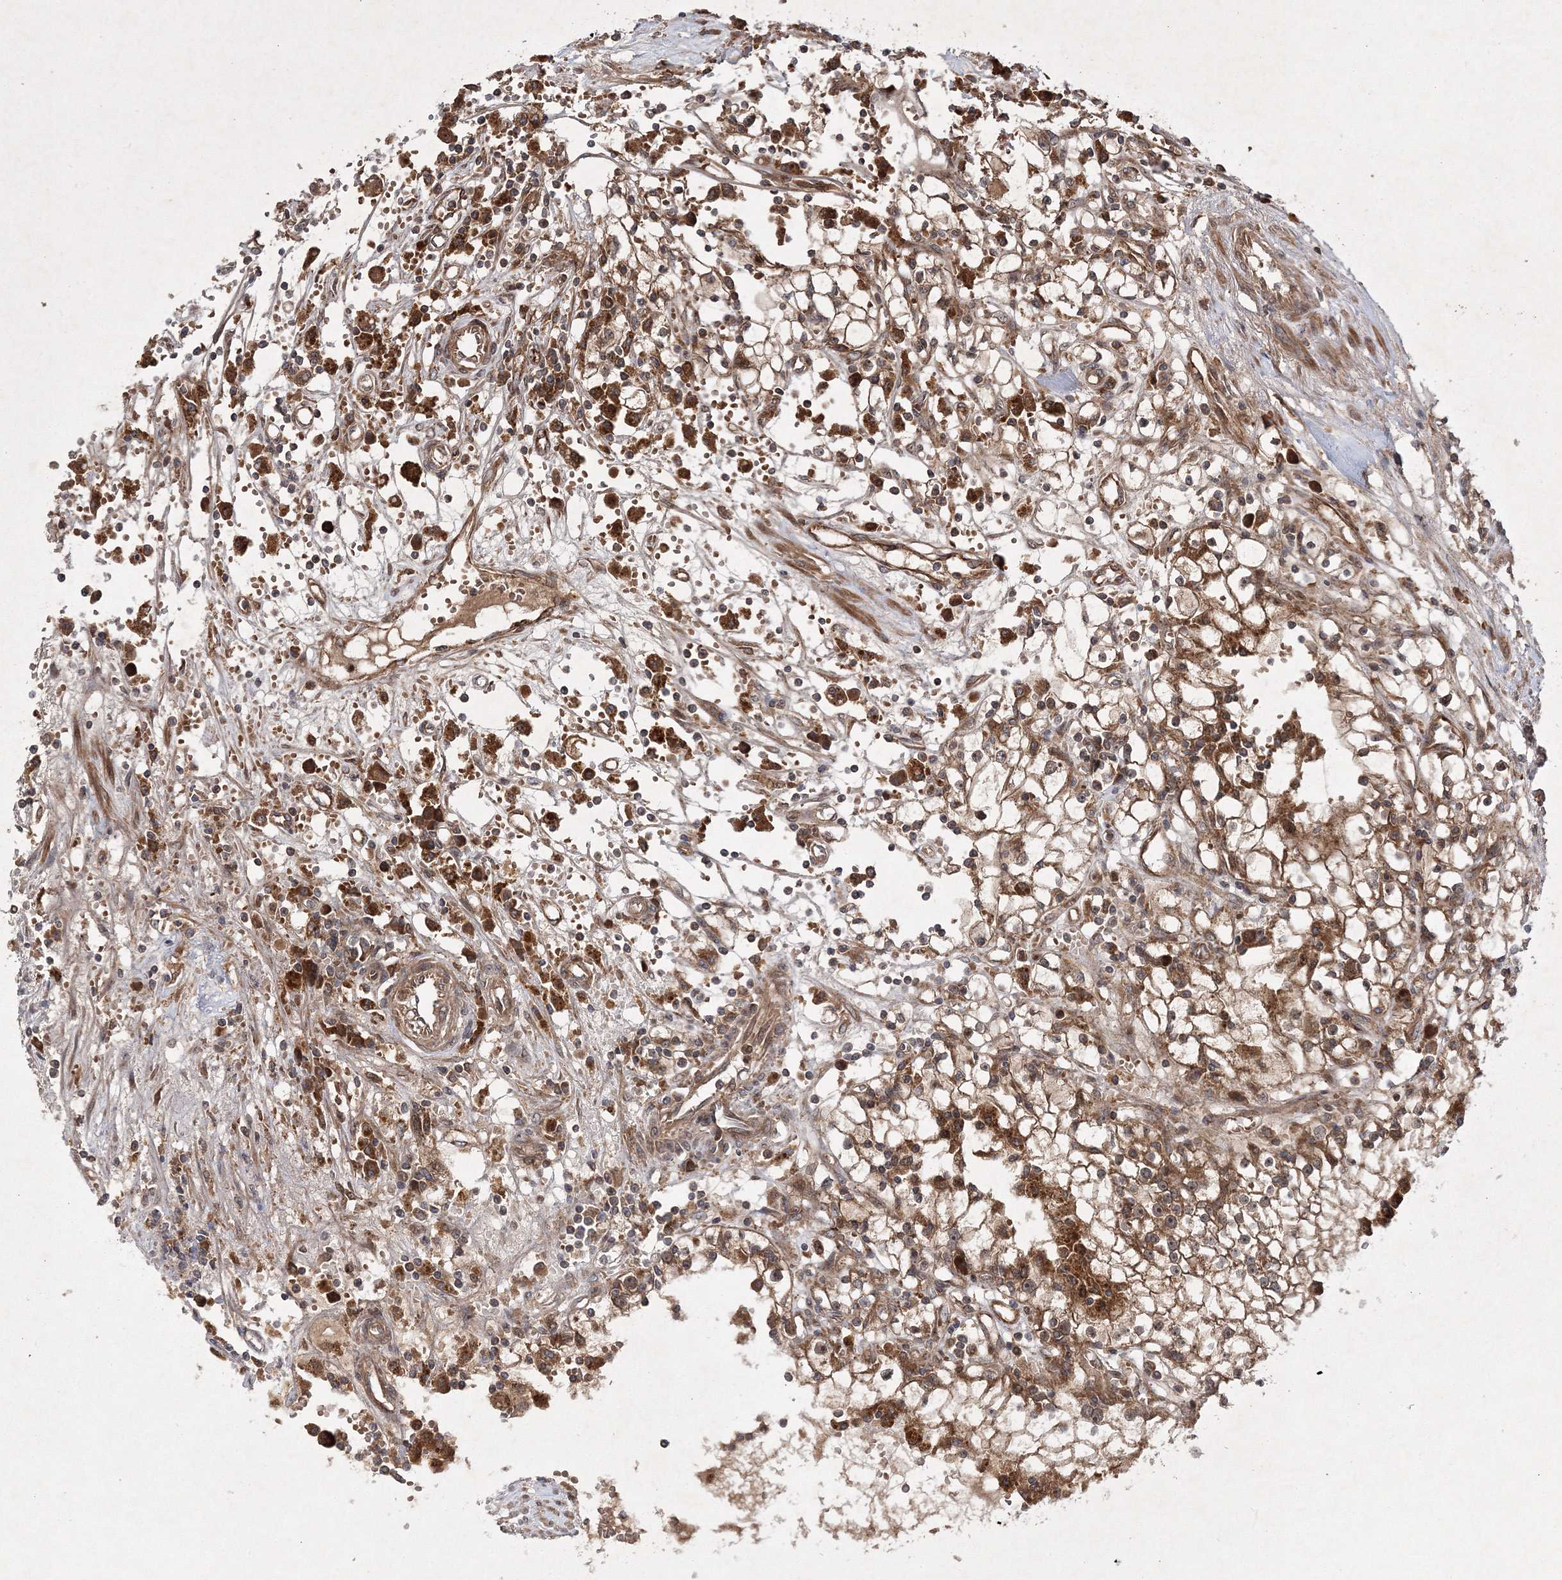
{"staining": {"intensity": "strong", "quantity": "25%-75%", "location": "cytoplasmic/membranous,nuclear"}, "tissue": "renal cancer", "cell_type": "Tumor cells", "image_type": "cancer", "snomed": [{"axis": "morphology", "description": "Adenocarcinoma, NOS"}, {"axis": "topography", "description": "Kidney"}], "caption": "A micrograph of adenocarcinoma (renal) stained for a protein displays strong cytoplasmic/membranous and nuclear brown staining in tumor cells. The protein of interest is stained brown, and the nuclei are stained in blue (DAB IHC with brightfield microscopy, high magnification).", "gene": "DNAJC13", "patient": {"sex": "male", "age": 56}}